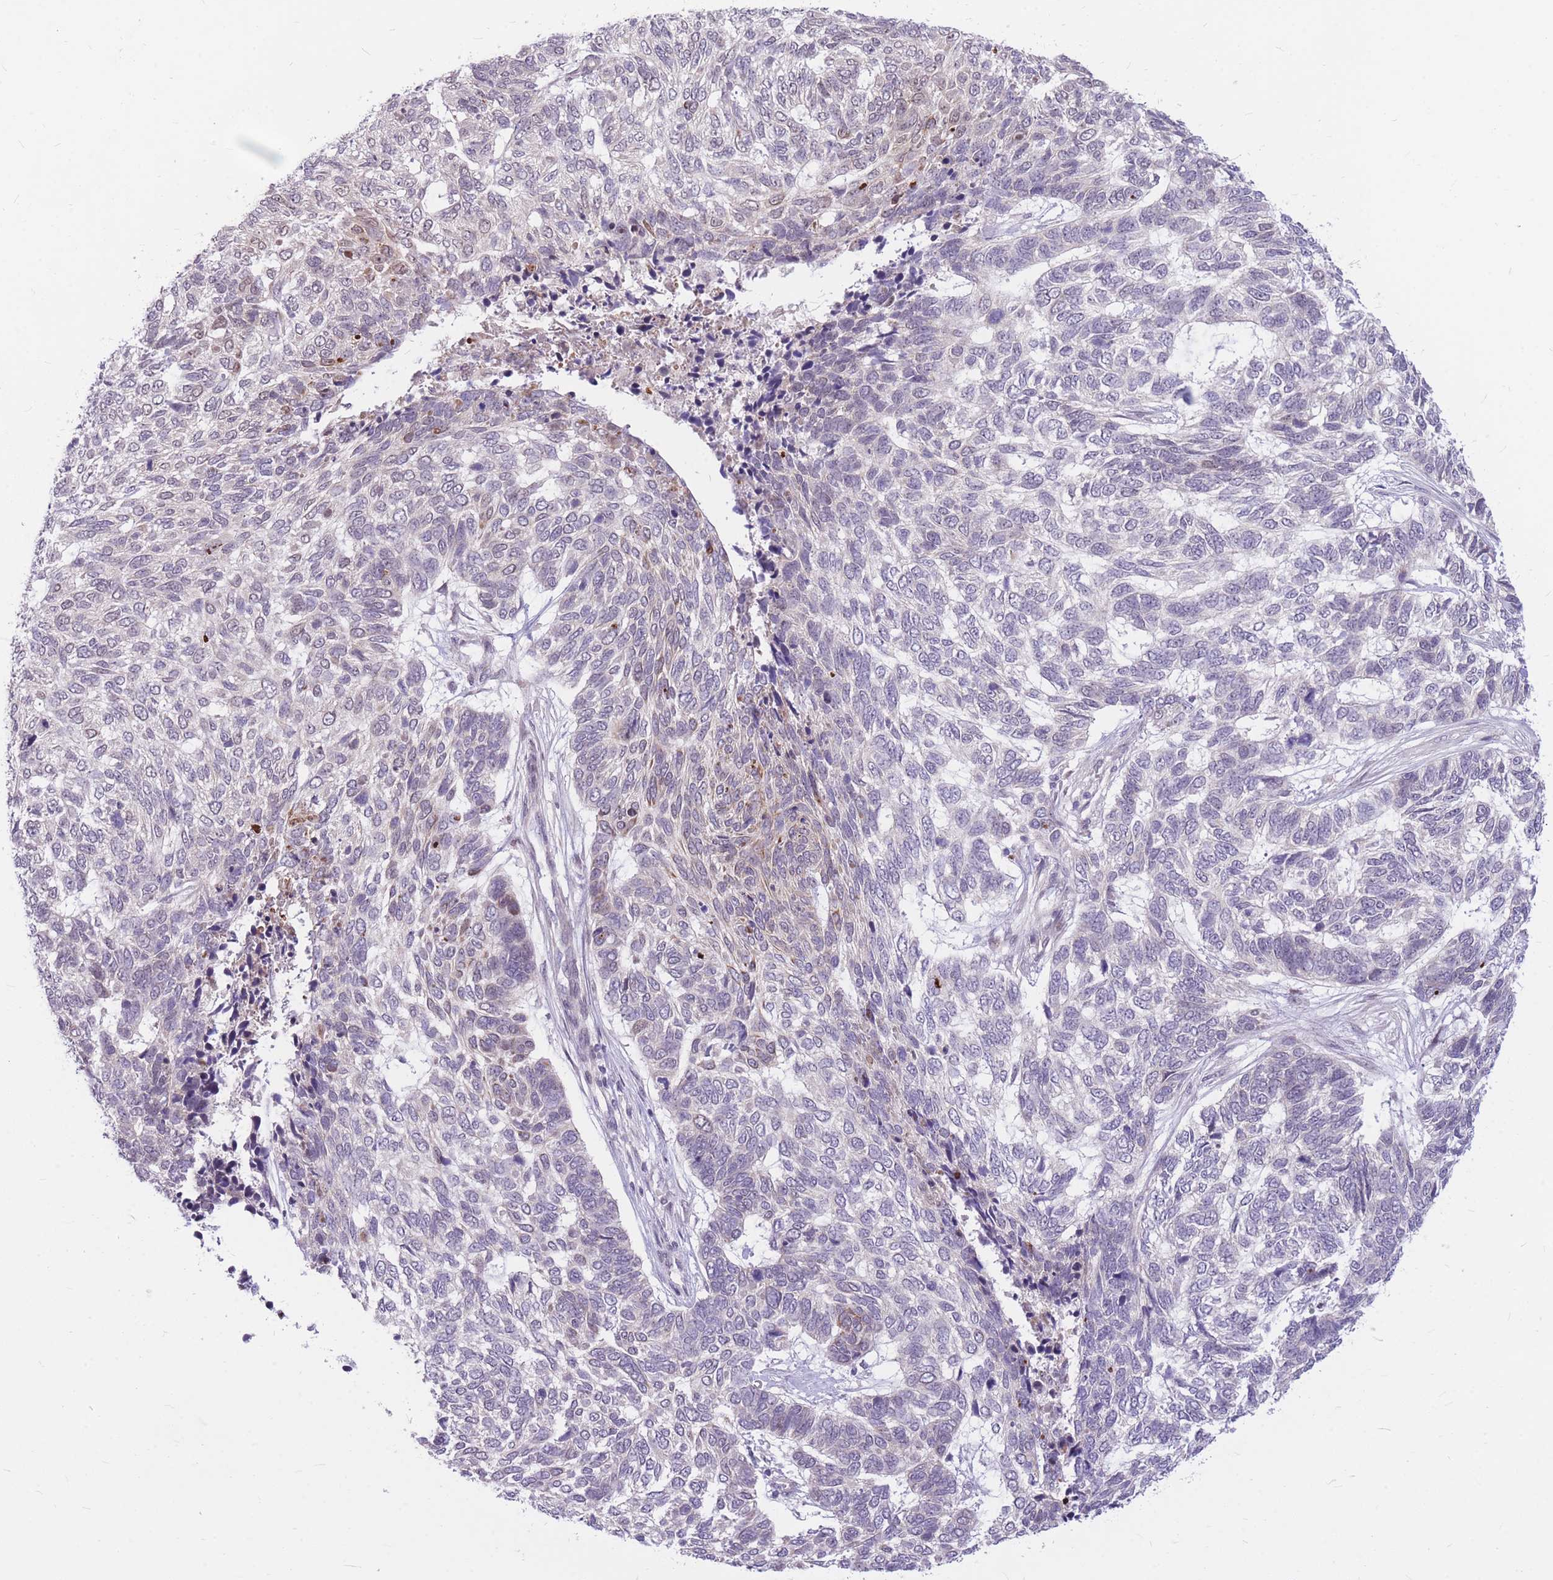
{"staining": {"intensity": "negative", "quantity": "none", "location": "none"}, "tissue": "skin cancer", "cell_type": "Tumor cells", "image_type": "cancer", "snomed": [{"axis": "morphology", "description": "Basal cell carcinoma"}, {"axis": "topography", "description": "Skin"}], "caption": "Immunohistochemistry of skin cancer (basal cell carcinoma) shows no expression in tumor cells.", "gene": "ERCC2", "patient": {"sex": "female", "age": 65}}